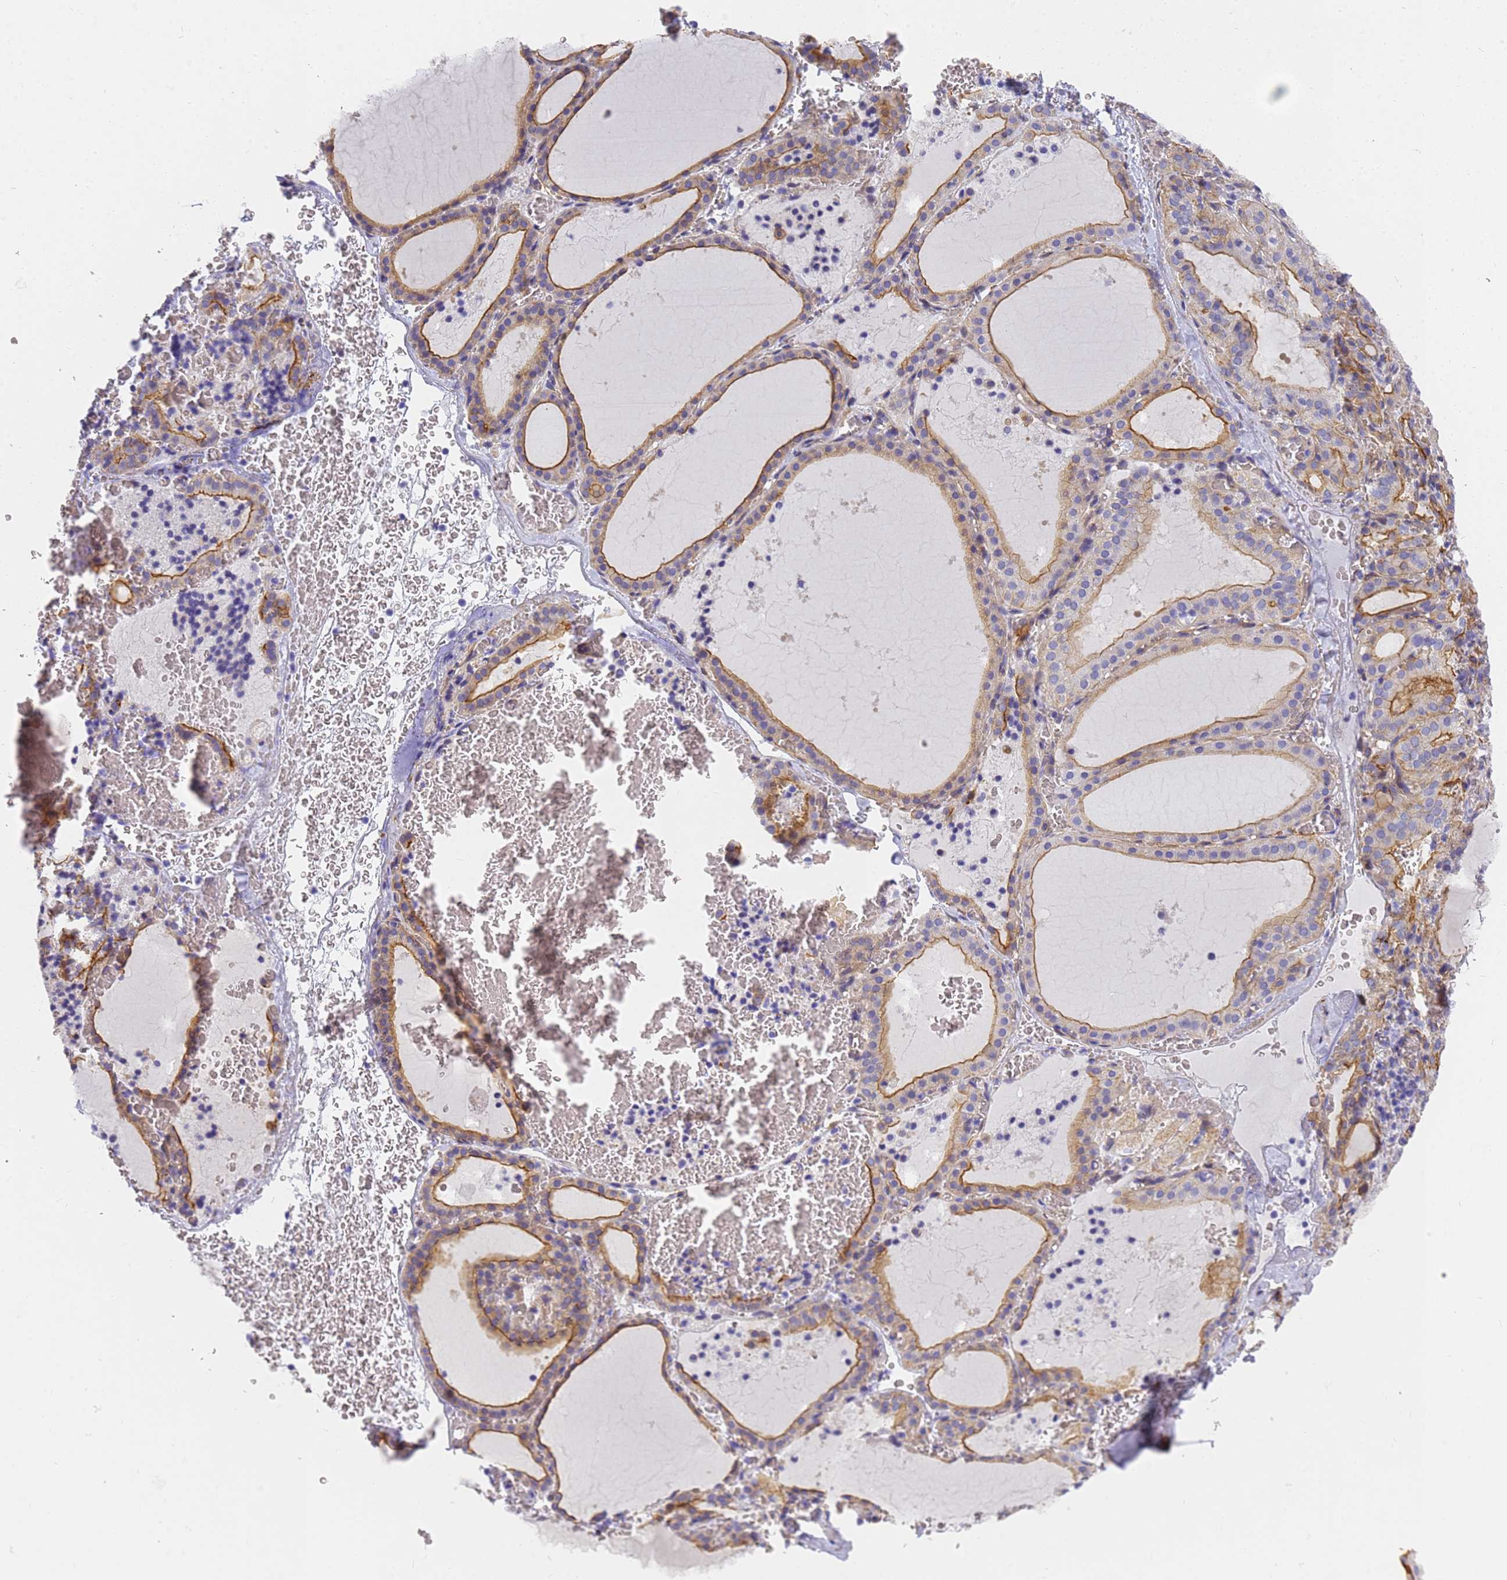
{"staining": {"intensity": "moderate", "quantity": ">75%", "location": "cytoplasmic/membranous"}, "tissue": "thyroid gland", "cell_type": "Glandular cells", "image_type": "normal", "snomed": [{"axis": "morphology", "description": "Normal tissue, NOS"}, {"axis": "topography", "description": "Thyroid gland"}], "caption": "The photomicrograph displays a brown stain indicating the presence of a protein in the cytoplasmic/membranous of glandular cells in thyroid gland.", "gene": "MVB12A", "patient": {"sex": "female", "age": 39}}